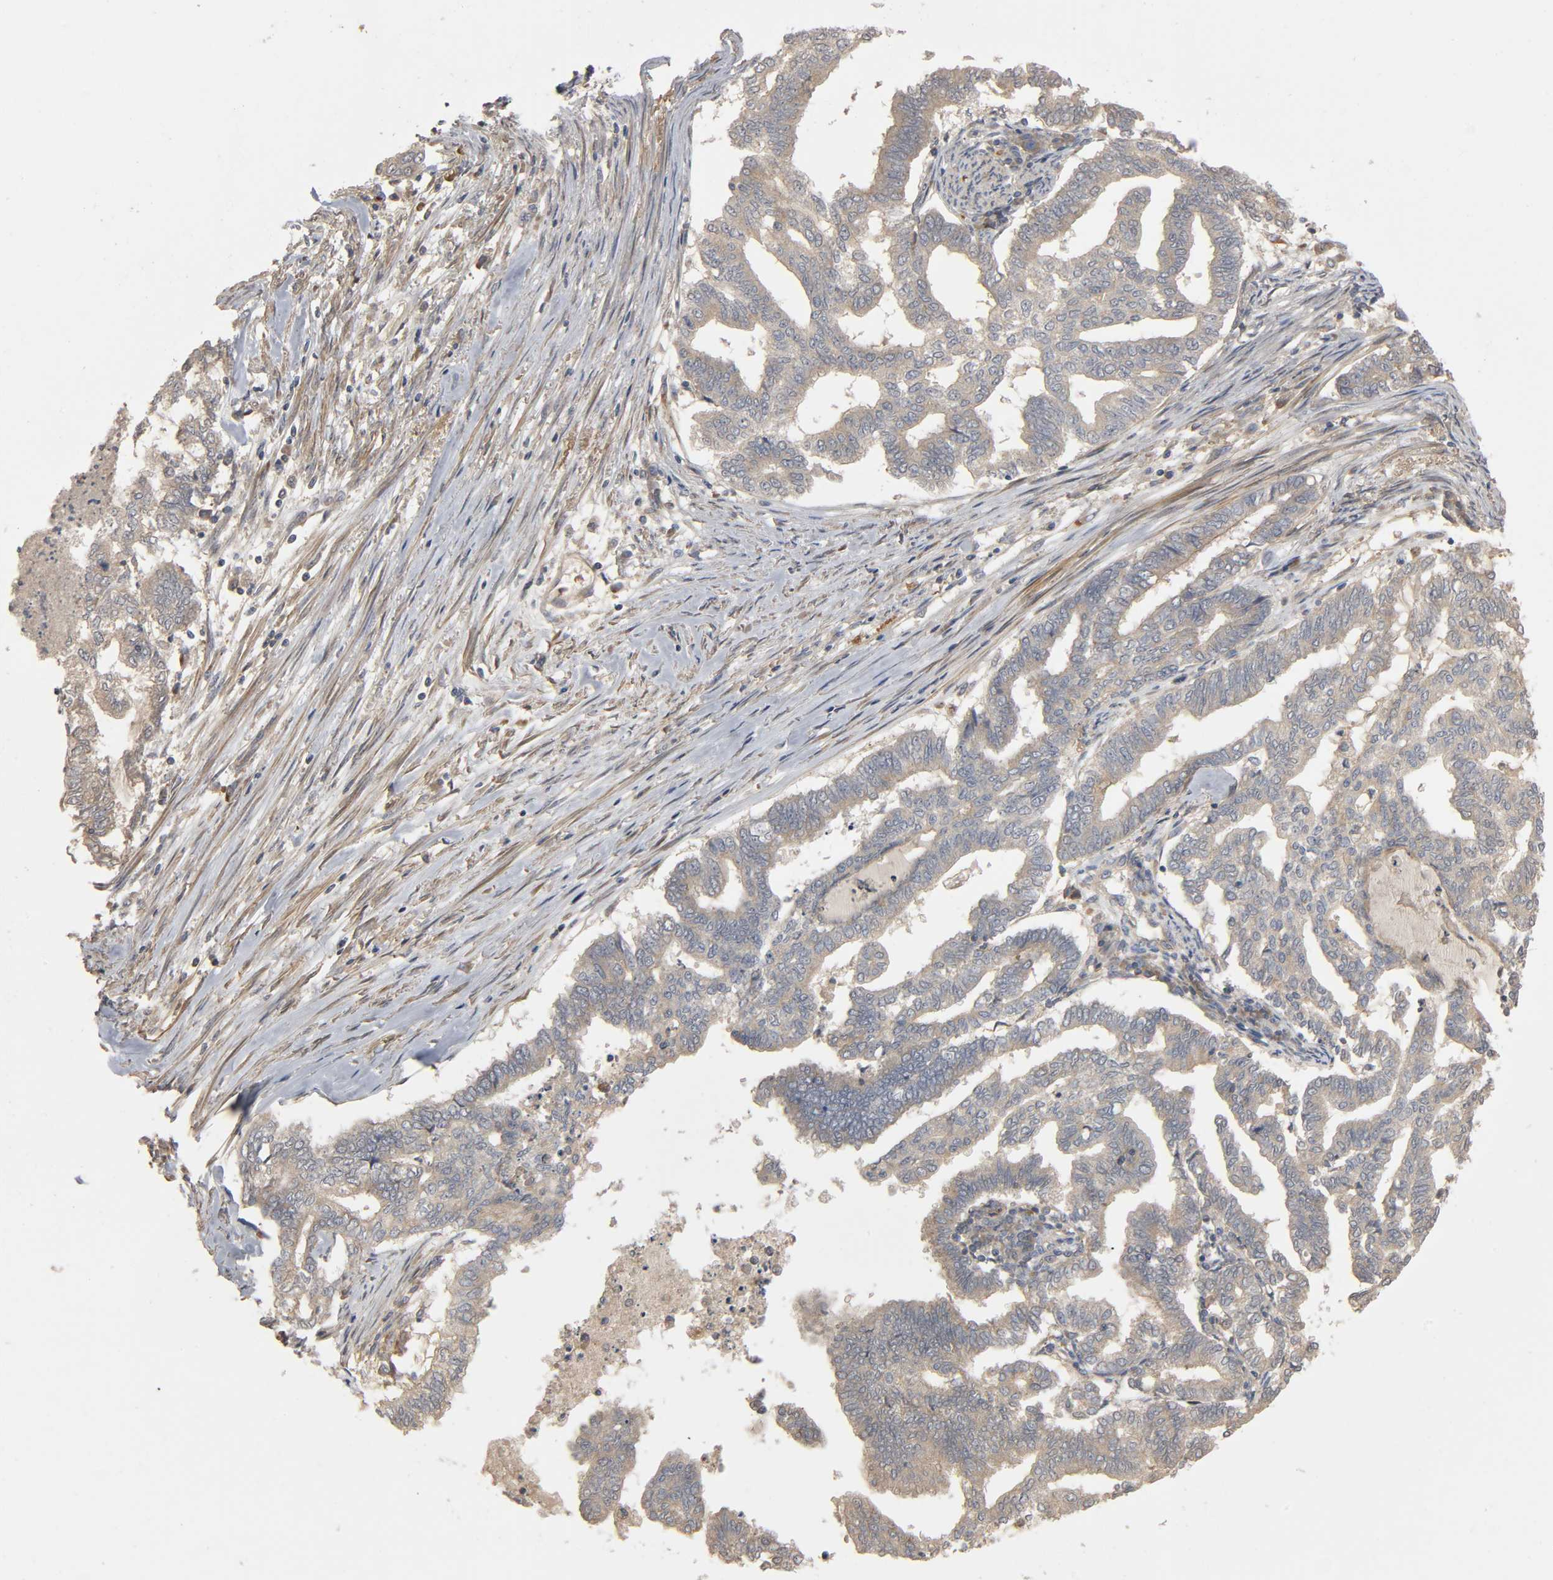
{"staining": {"intensity": "weak", "quantity": "<25%", "location": "cytoplasmic/membranous"}, "tissue": "endometrial cancer", "cell_type": "Tumor cells", "image_type": "cancer", "snomed": [{"axis": "morphology", "description": "Adenocarcinoma, NOS"}, {"axis": "topography", "description": "Endometrium"}], "caption": "There is no significant staining in tumor cells of adenocarcinoma (endometrial). Nuclei are stained in blue.", "gene": "SGSM1", "patient": {"sex": "female", "age": 79}}